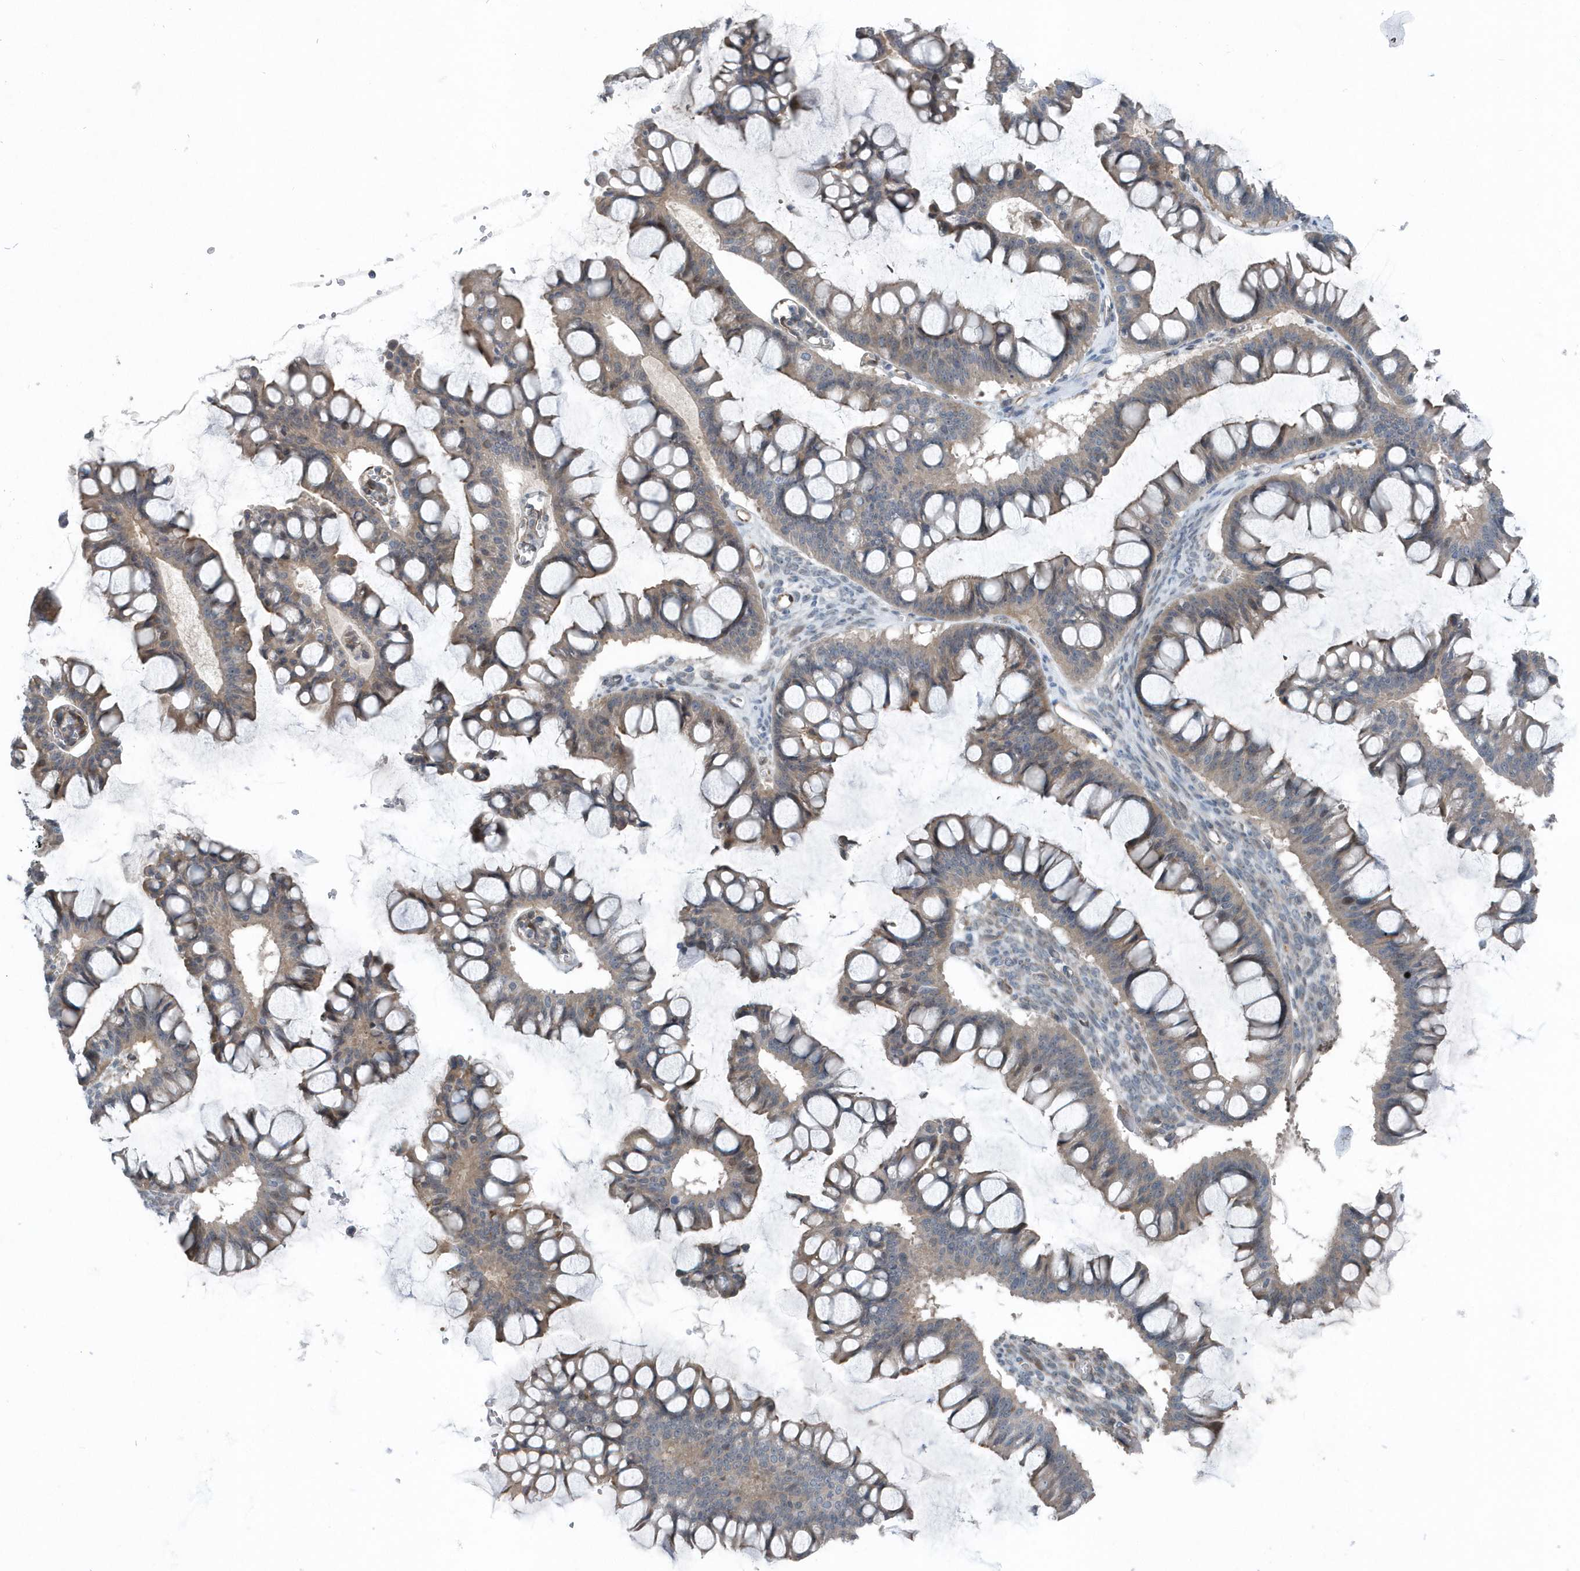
{"staining": {"intensity": "weak", "quantity": "25%-75%", "location": "cytoplasmic/membranous"}, "tissue": "ovarian cancer", "cell_type": "Tumor cells", "image_type": "cancer", "snomed": [{"axis": "morphology", "description": "Cystadenocarcinoma, mucinous, NOS"}, {"axis": "topography", "description": "Ovary"}], "caption": "About 25%-75% of tumor cells in human ovarian cancer (mucinous cystadenocarcinoma) demonstrate weak cytoplasmic/membranous protein positivity as visualized by brown immunohistochemical staining.", "gene": "MCC", "patient": {"sex": "female", "age": 73}}